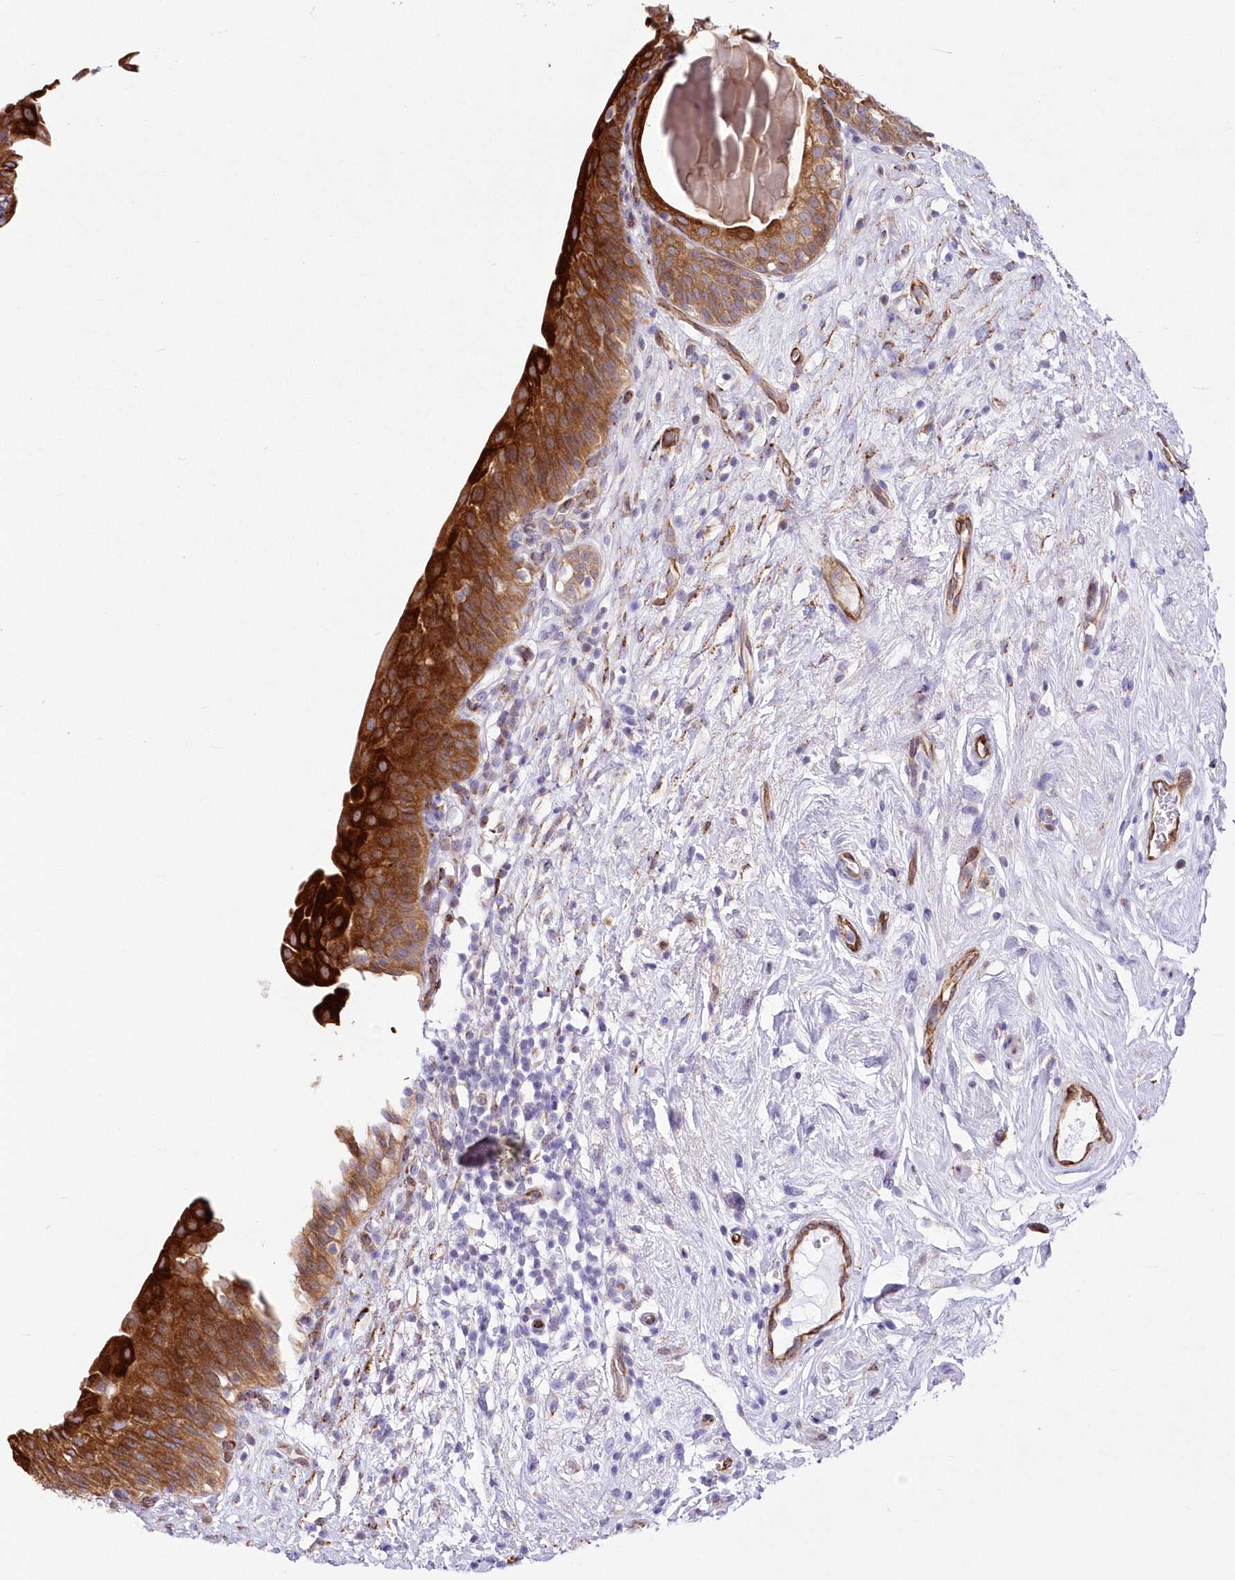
{"staining": {"intensity": "strong", "quantity": ">75%", "location": "cytoplasmic/membranous"}, "tissue": "urinary bladder", "cell_type": "Urothelial cells", "image_type": "normal", "snomed": [{"axis": "morphology", "description": "Normal tissue, NOS"}, {"axis": "topography", "description": "Urinary bladder"}], "caption": "This photomicrograph exhibits immunohistochemistry staining of benign urinary bladder, with high strong cytoplasmic/membranous staining in about >75% of urothelial cells.", "gene": "YTHDC2", "patient": {"sex": "male", "age": 83}}